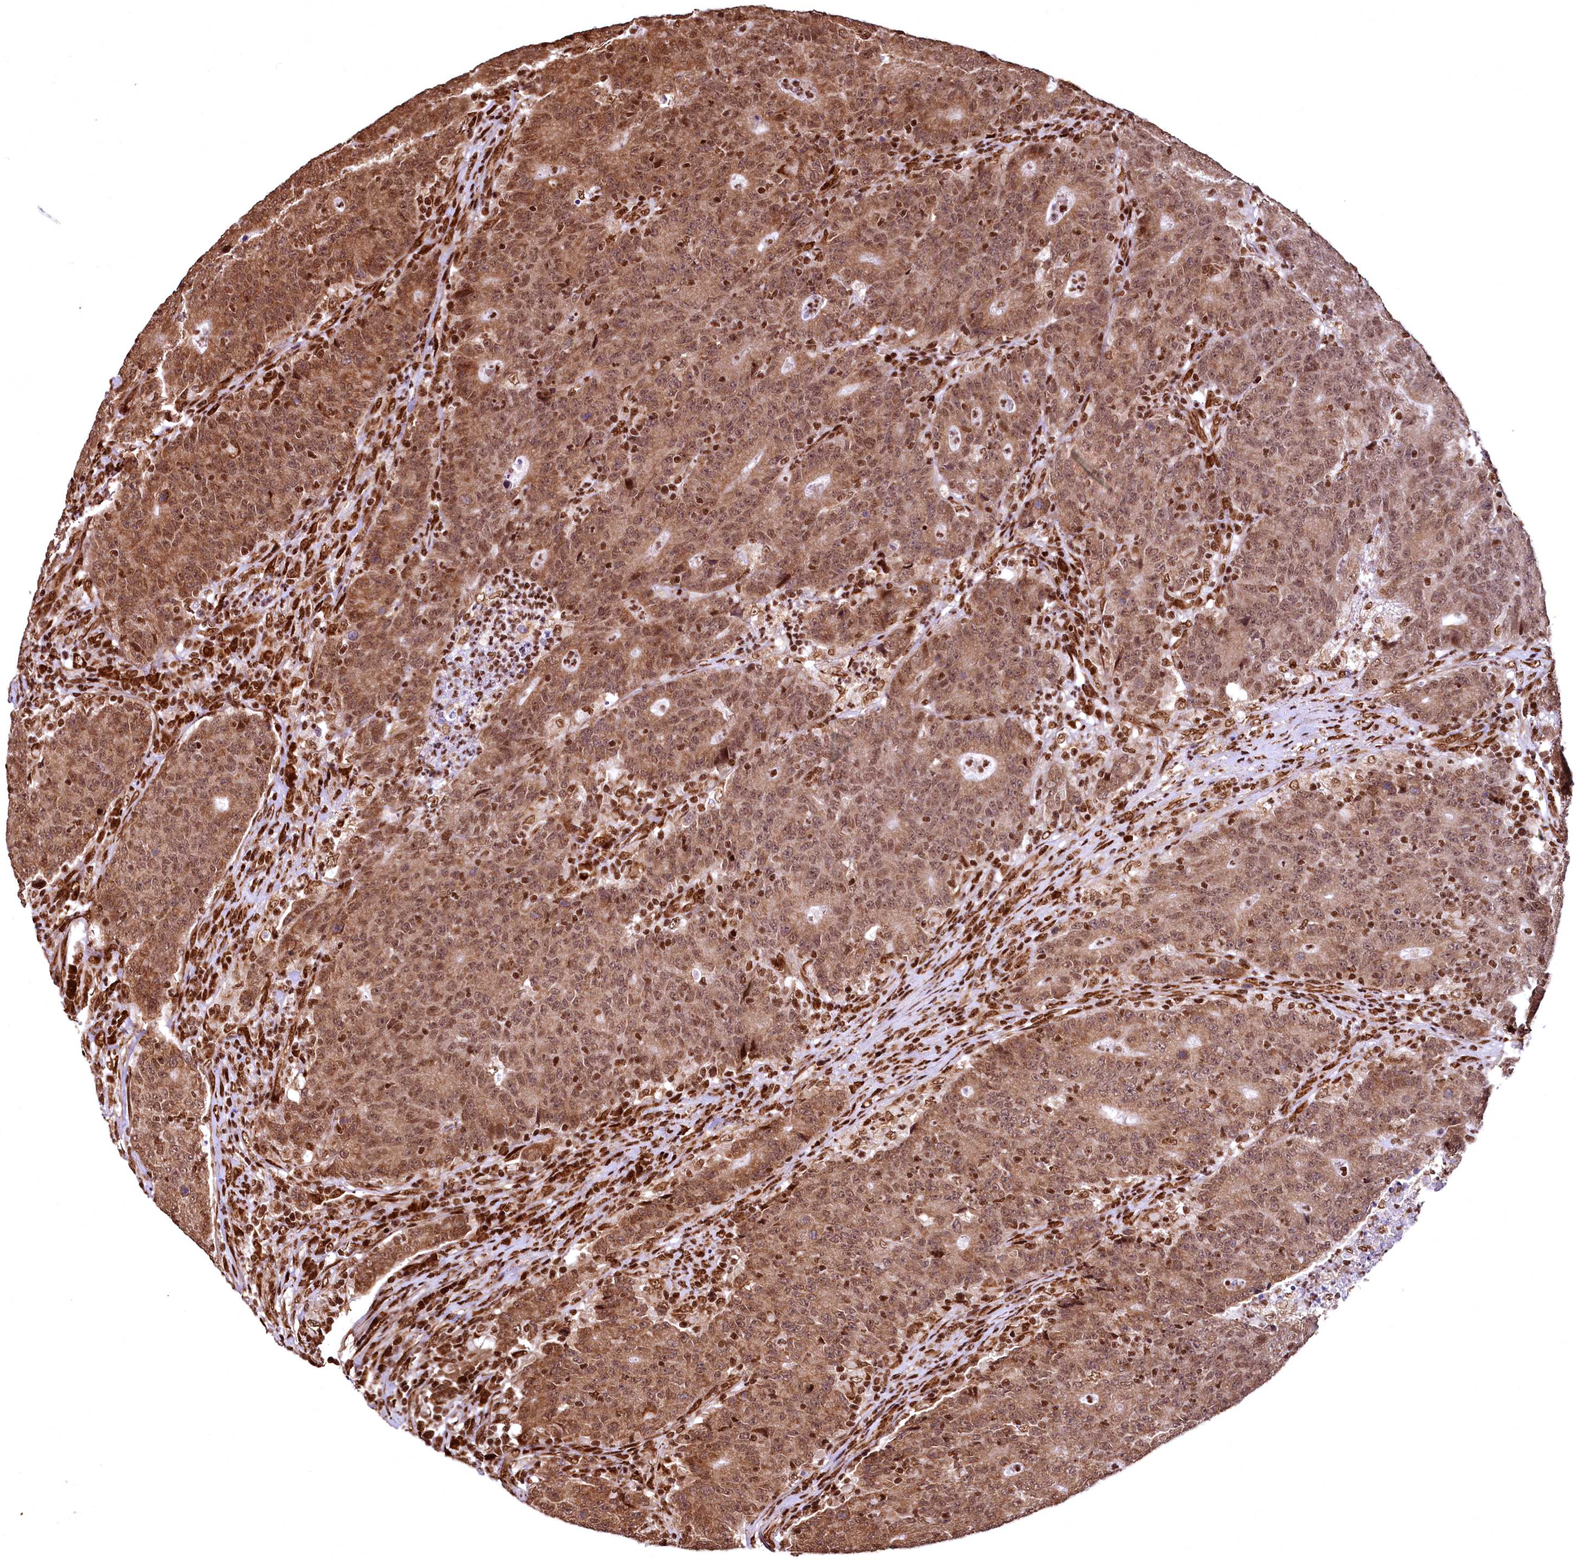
{"staining": {"intensity": "moderate", "quantity": ">75%", "location": "cytoplasmic/membranous,nuclear"}, "tissue": "colorectal cancer", "cell_type": "Tumor cells", "image_type": "cancer", "snomed": [{"axis": "morphology", "description": "Adenocarcinoma, NOS"}, {"axis": "topography", "description": "Colon"}], "caption": "Protein analysis of colorectal adenocarcinoma tissue shows moderate cytoplasmic/membranous and nuclear expression in about >75% of tumor cells.", "gene": "PDS5B", "patient": {"sex": "female", "age": 75}}